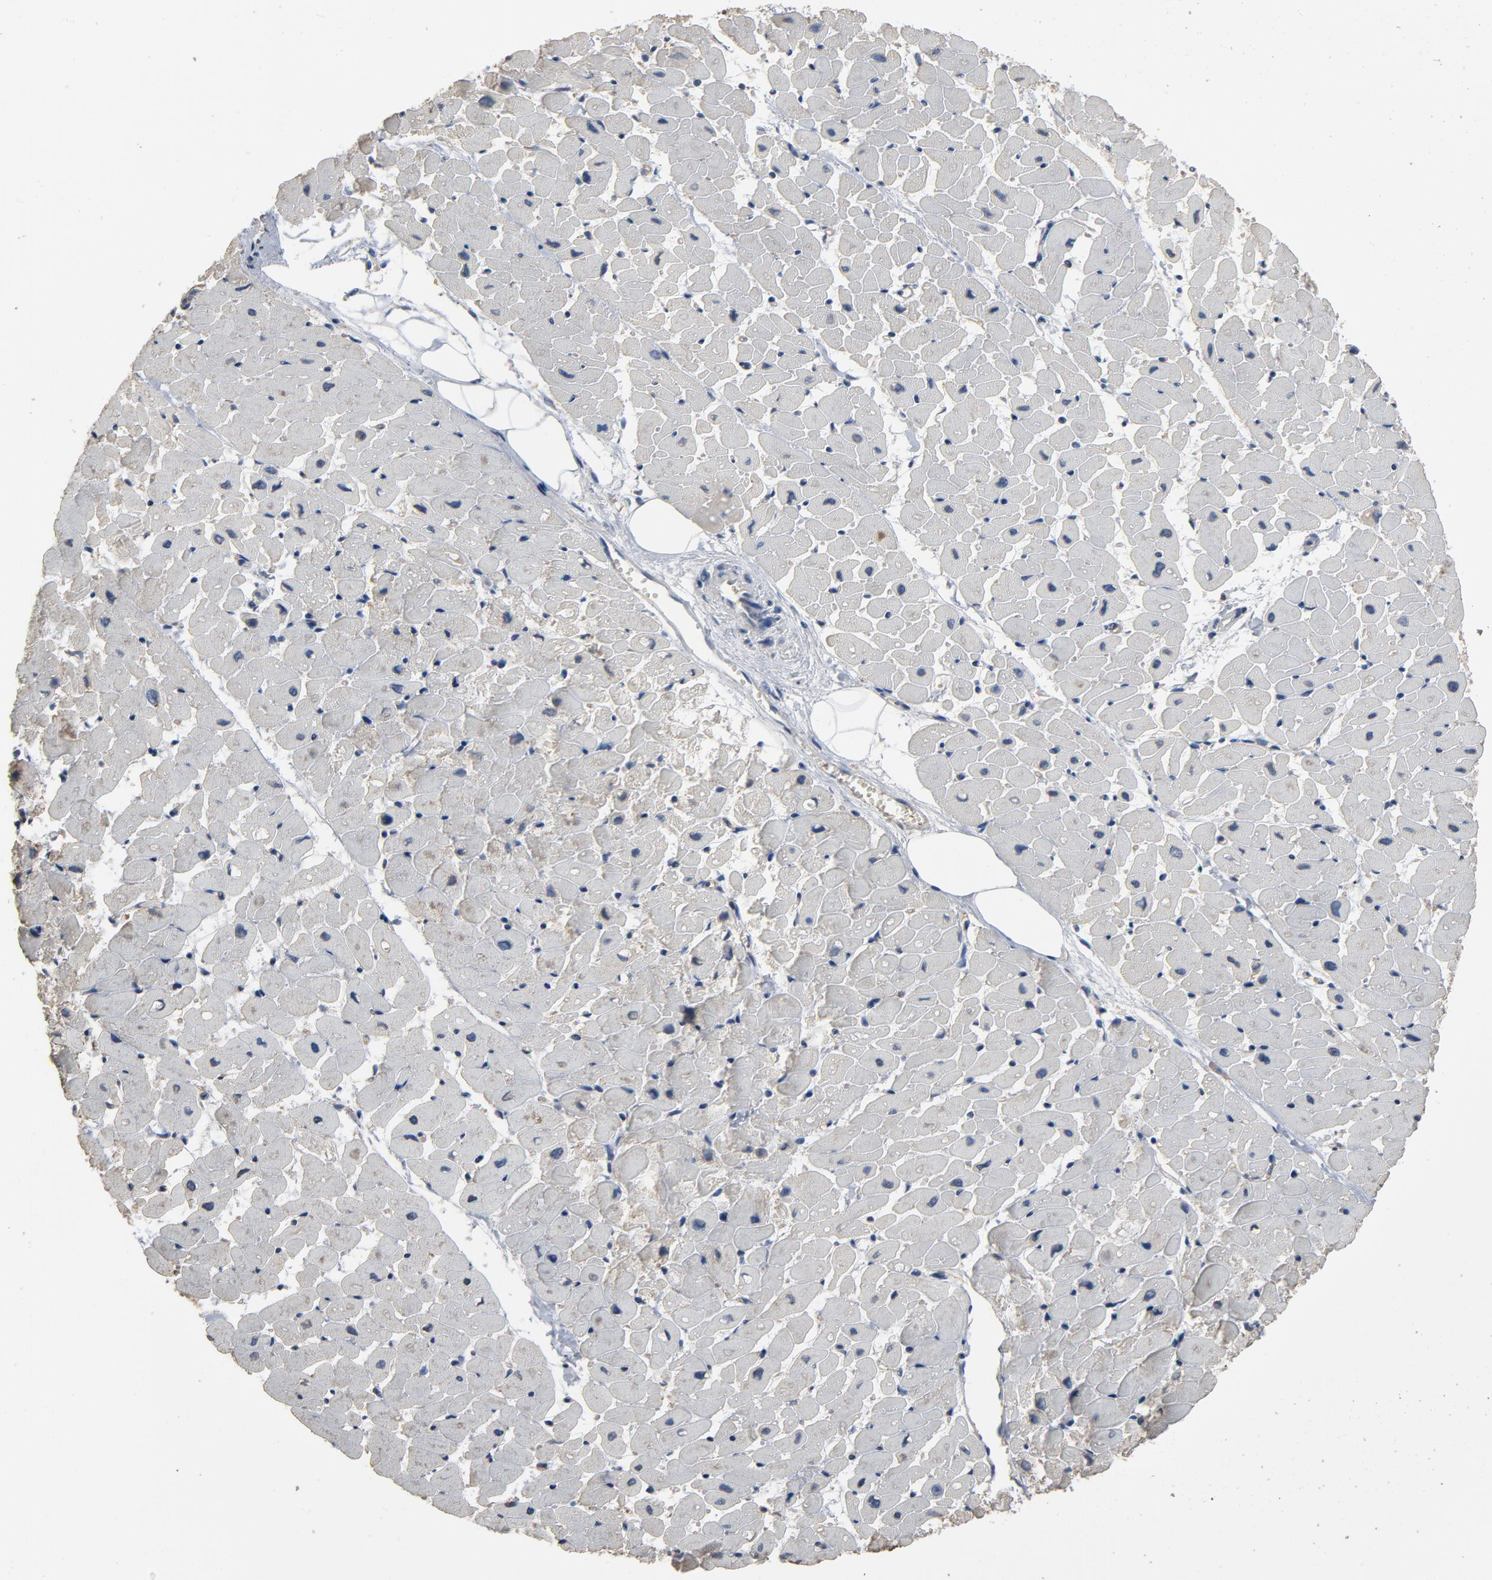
{"staining": {"intensity": "negative", "quantity": "none", "location": "none"}, "tissue": "heart muscle", "cell_type": "Cardiomyocytes", "image_type": "normal", "snomed": [{"axis": "morphology", "description": "Normal tissue, NOS"}, {"axis": "topography", "description": "Heart"}], "caption": "High power microscopy histopathology image of an immunohistochemistry photomicrograph of benign heart muscle, revealing no significant expression in cardiomyocytes.", "gene": "SOX6", "patient": {"sex": "female", "age": 19}}